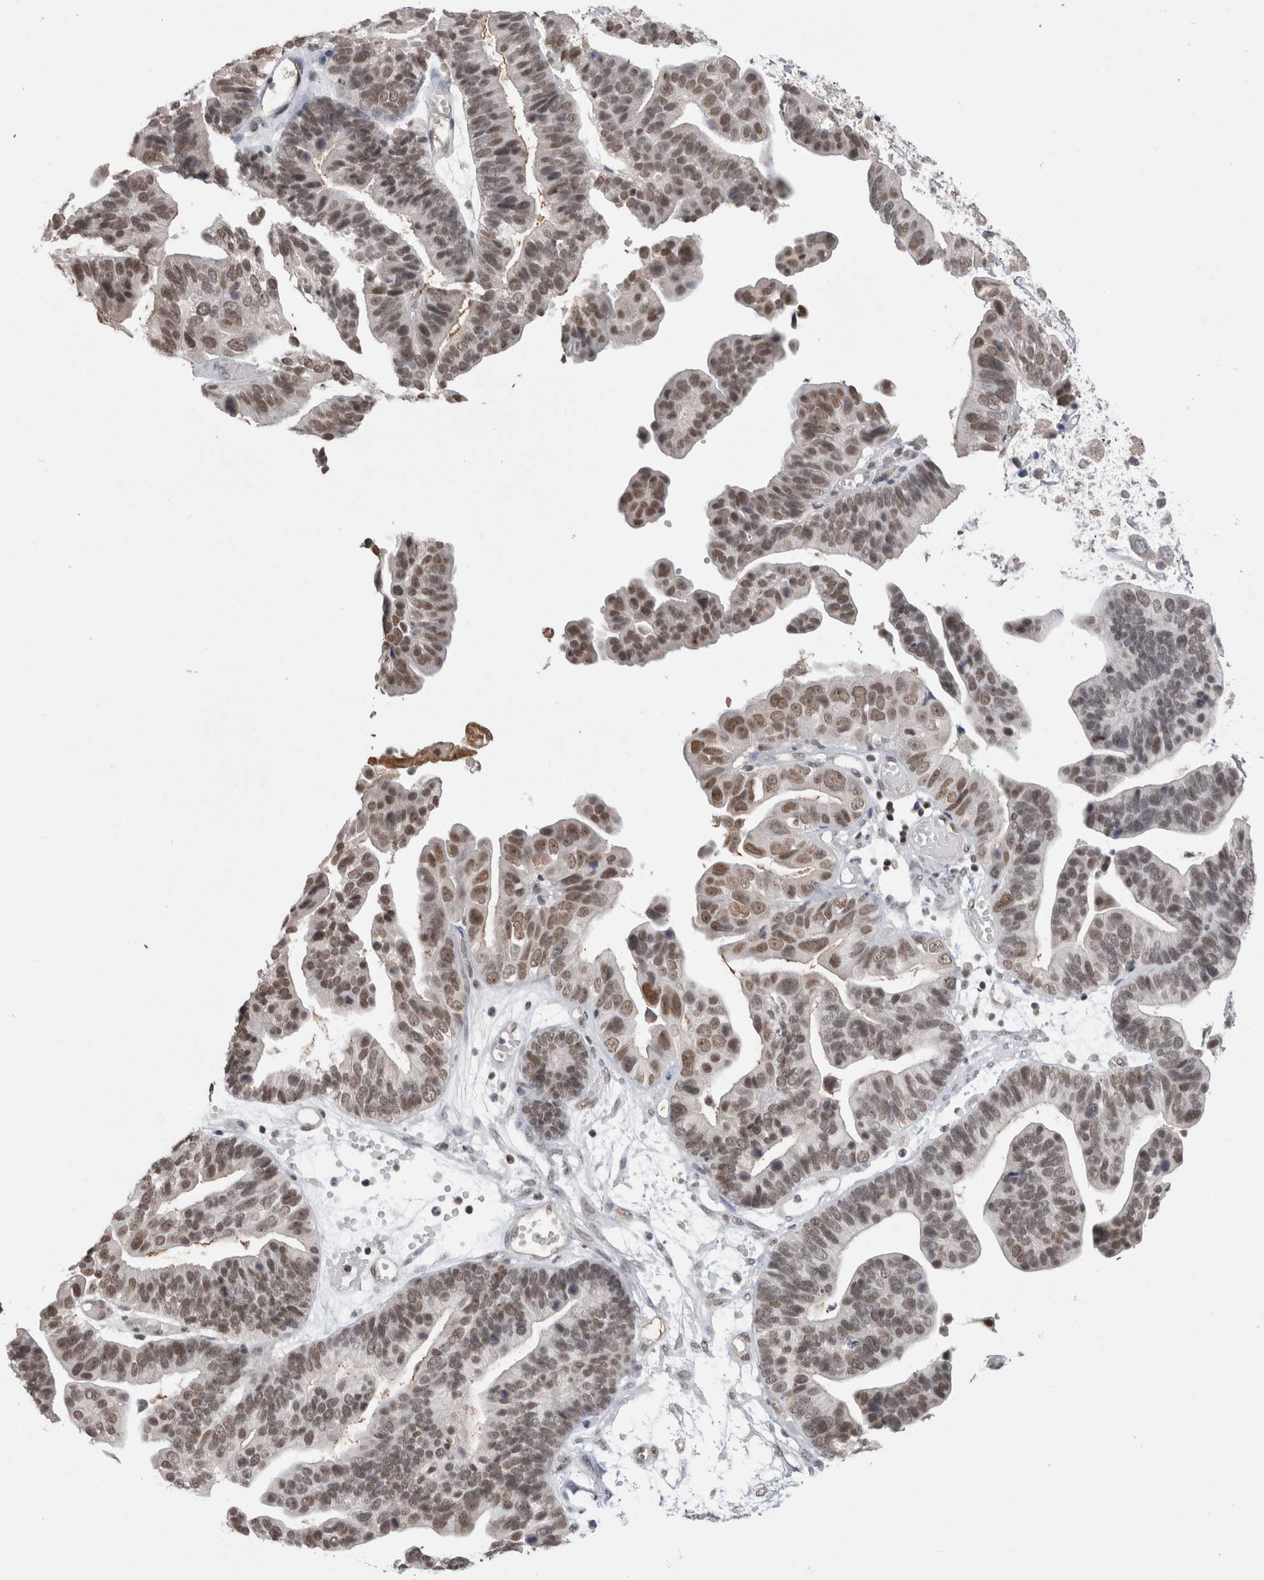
{"staining": {"intensity": "moderate", "quantity": "25%-75%", "location": "nuclear"}, "tissue": "ovarian cancer", "cell_type": "Tumor cells", "image_type": "cancer", "snomed": [{"axis": "morphology", "description": "Cystadenocarcinoma, serous, NOS"}, {"axis": "topography", "description": "Ovary"}], "caption": "Immunohistochemistry (DAB) staining of ovarian cancer (serous cystadenocarcinoma) displays moderate nuclear protein expression in about 25%-75% of tumor cells.", "gene": "DAXX", "patient": {"sex": "female", "age": 56}}